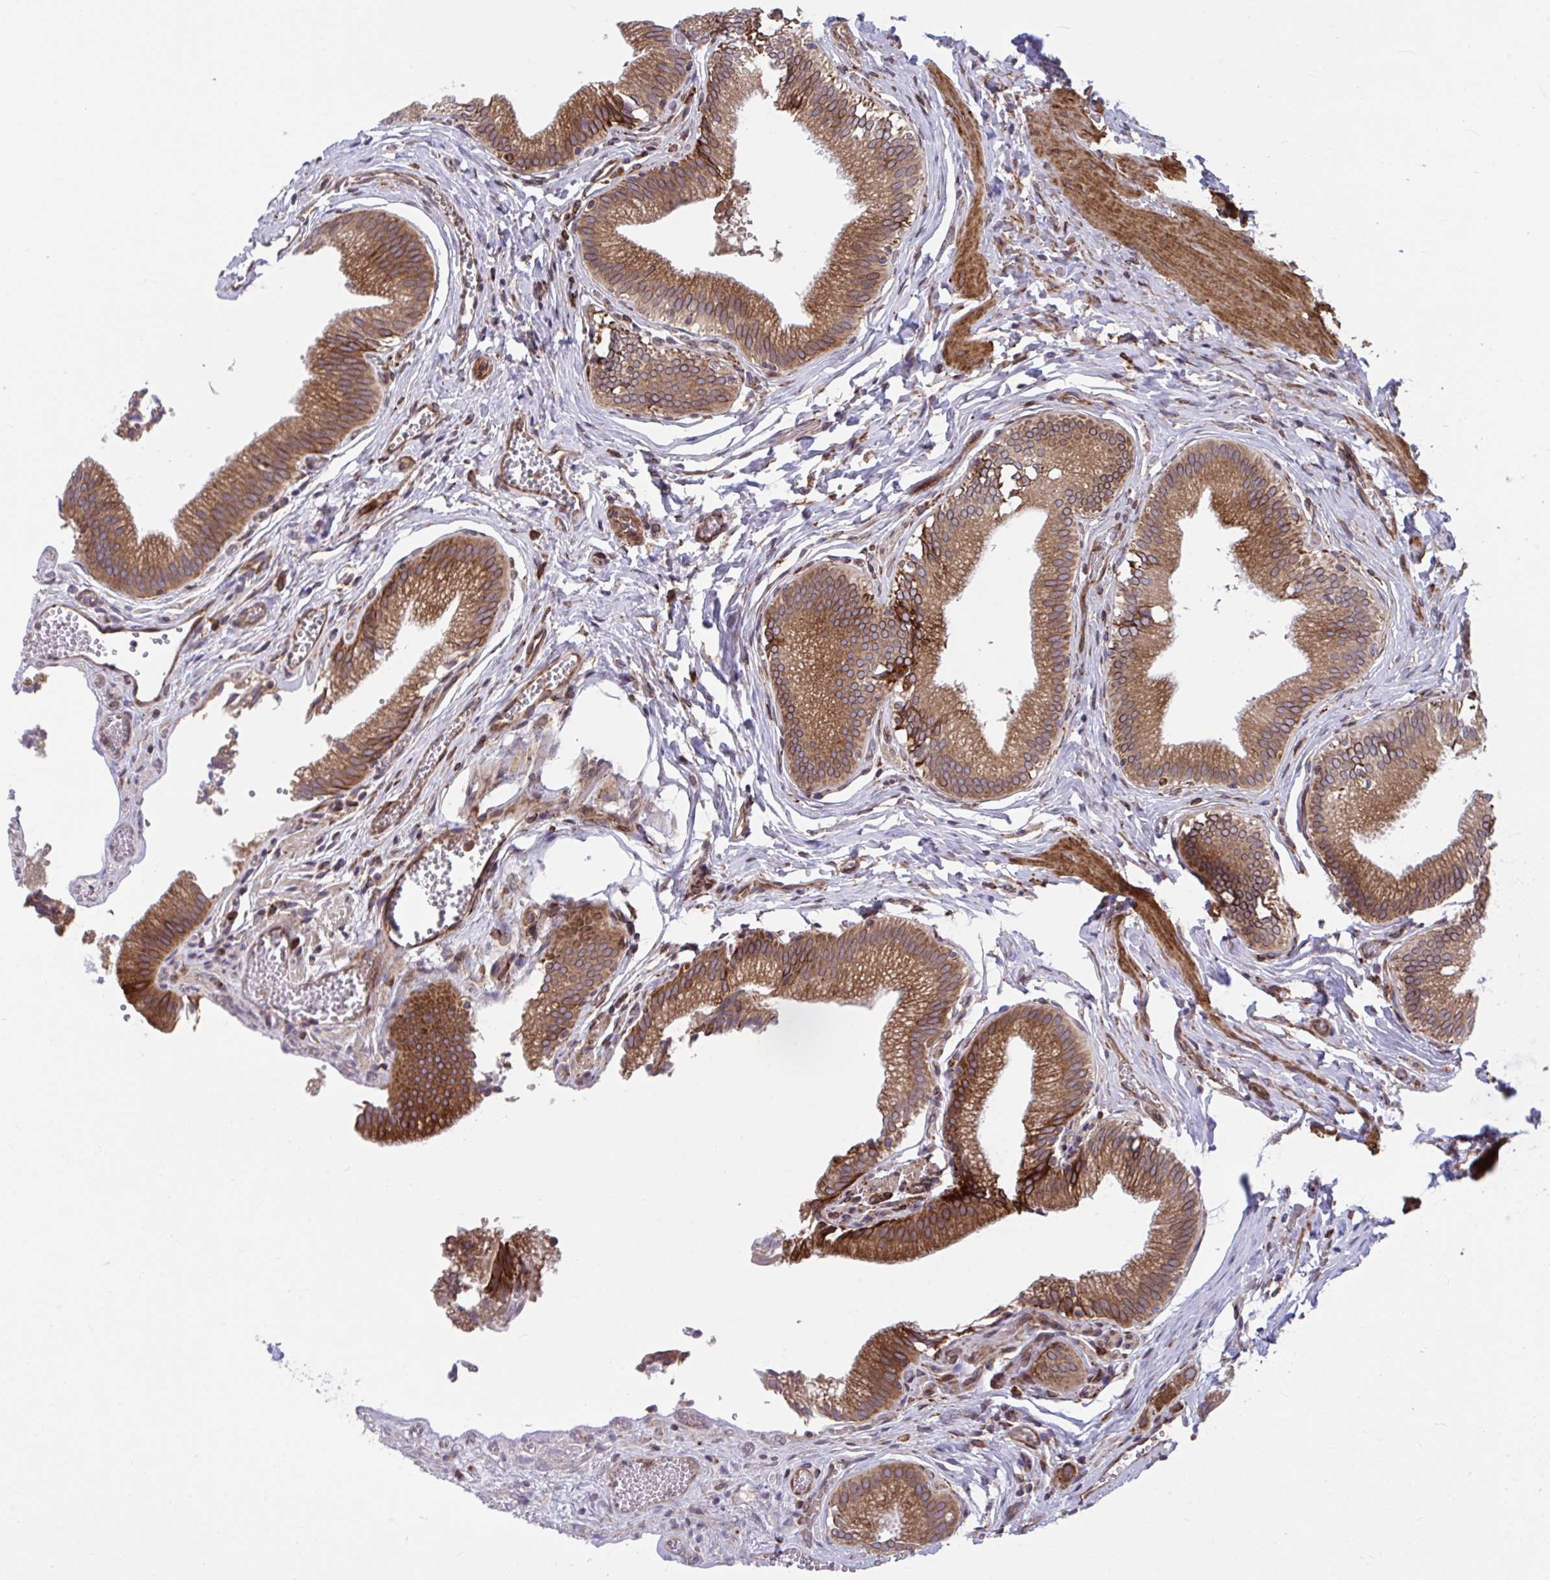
{"staining": {"intensity": "moderate", "quantity": ">75%", "location": "cytoplasmic/membranous"}, "tissue": "gallbladder", "cell_type": "Glandular cells", "image_type": "normal", "snomed": [{"axis": "morphology", "description": "Normal tissue, NOS"}, {"axis": "topography", "description": "Gallbladder"}, {"axis": "topography", "description": "Peripheral nerve tissue"}], "caption": "Immunohistochemical staining of benign human gallbladder displays >75% levels of moderate cytoplasmic/membranous protein expression in approximately >75% of glandular cells. (DAB (3,3'-diaminobenzidine) IHC with brightfield microscopy, high magnification).", "gene": "STIM2", "patient": {"sex": "male", "age": 17}}